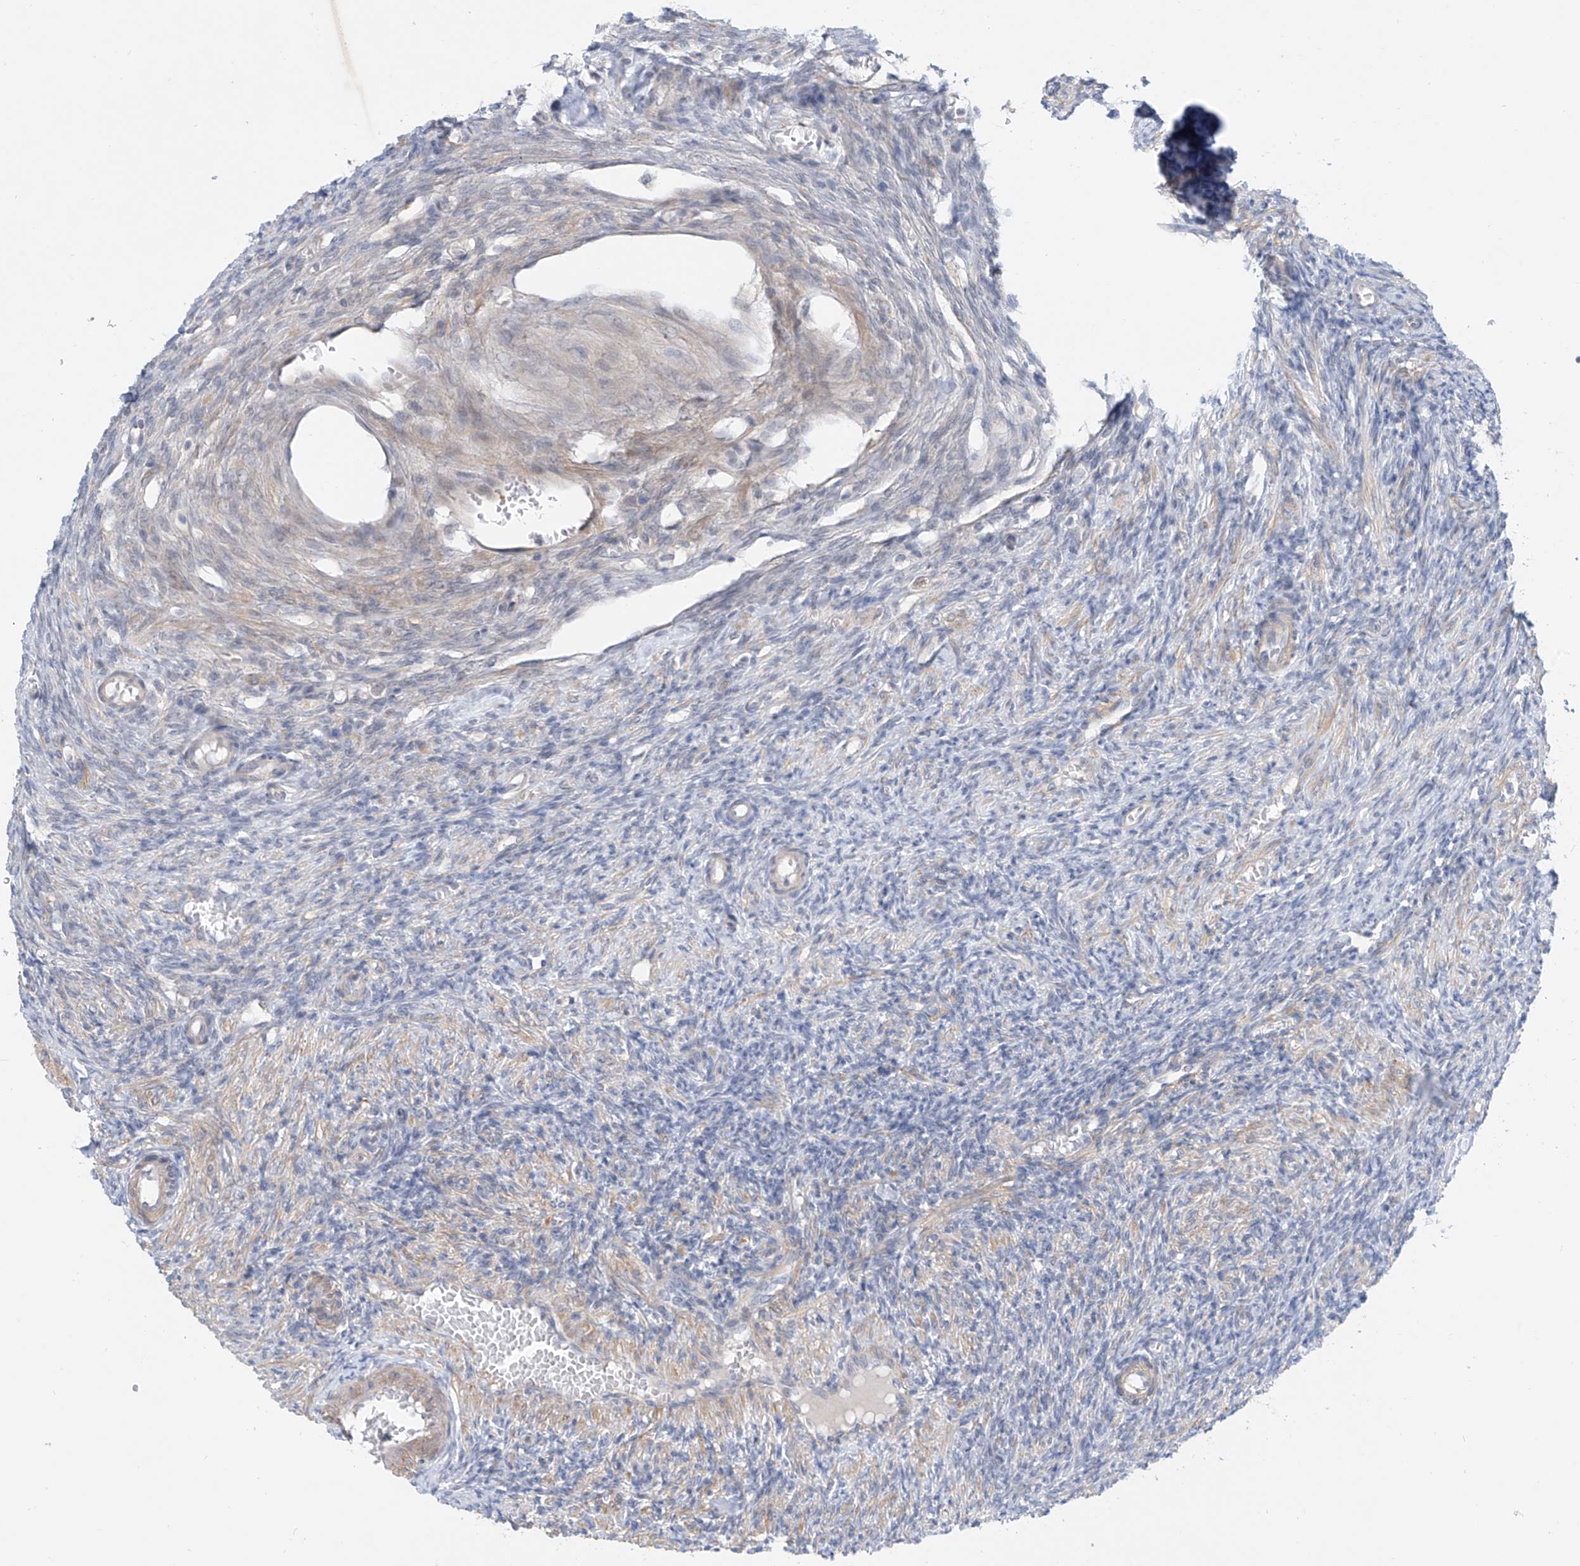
{"staining": {"intensity": "negative", "quantity": "none", "location": "none"}, "tissue": "ovary", "cell_type": "Ovarian stroma cells", "image_type": "normal", "snomed": [{"axis": "morphology", "description": "Normal tissue, NOS"}, {"axis": "topography", "description": "Ovary"}], "caption": "Photomicrograph shows no protein expression in ovarian stroma cells of normal ovary. (Brightfield microscopy of DAB (3,3'-diaminobenzidine) immunohistochemistry (IHC) at high magnification).", "gene": "ABLIM2", "patient": {"sex": "female", "age": 27}}